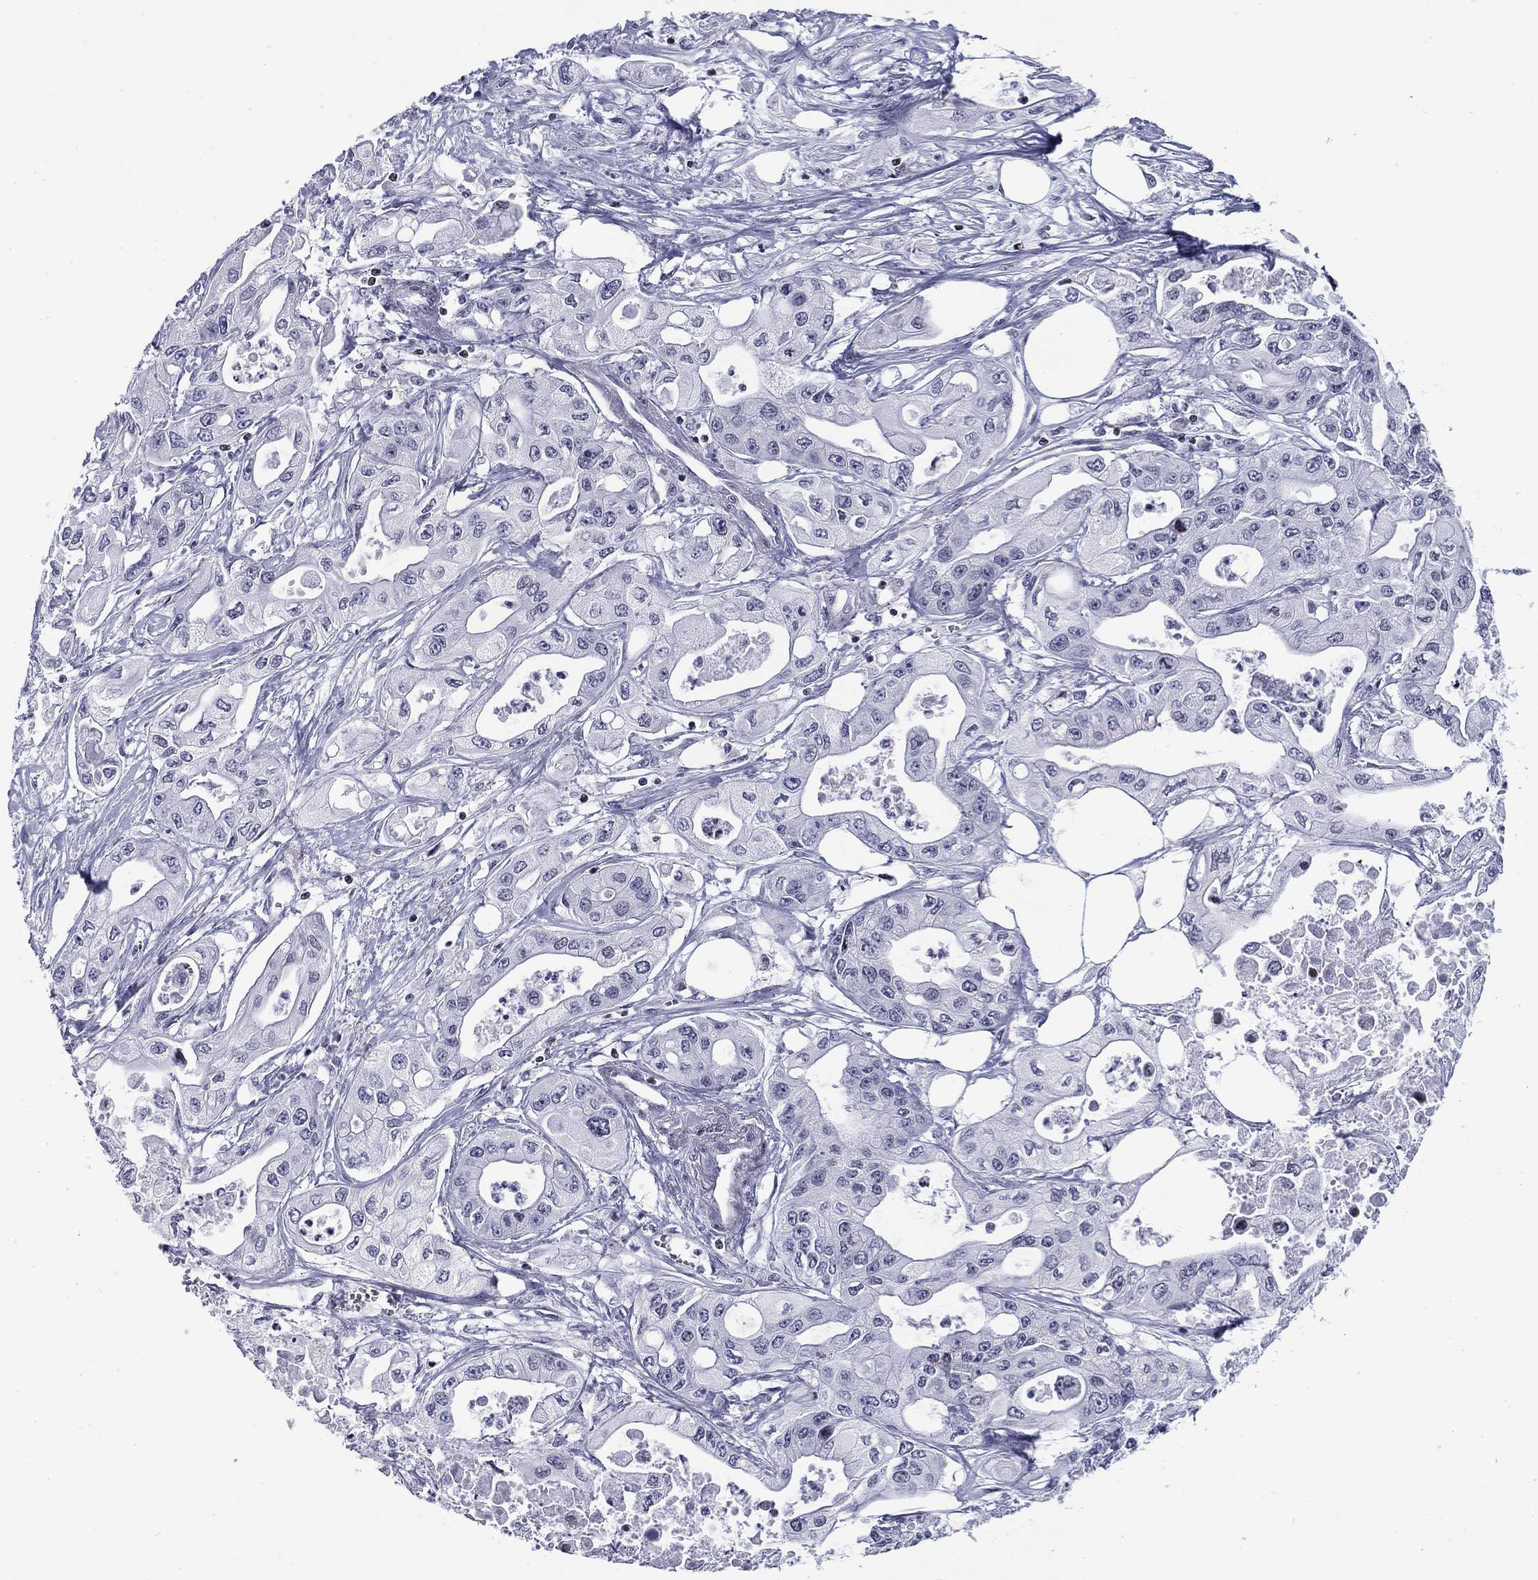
{"staining": {"intensity": "negative", "quantity": "none", "location": "none"}, "tissue": "pancreatic cancer", "cell_type": "Tumor cells", "image_type": "cancer", "snomed": [{"axis": "morphology", "description": "Adenocarcinoma, NOS"}, {"axis": "topography", "description": "Pancreas"}], "caption": "Immunohistochemistry (IHC) of pancreatic cancer reveals no positivity in tumor cells.", "gene": "CCDC144A", "patient": {"sex": "male", "age": 70}}